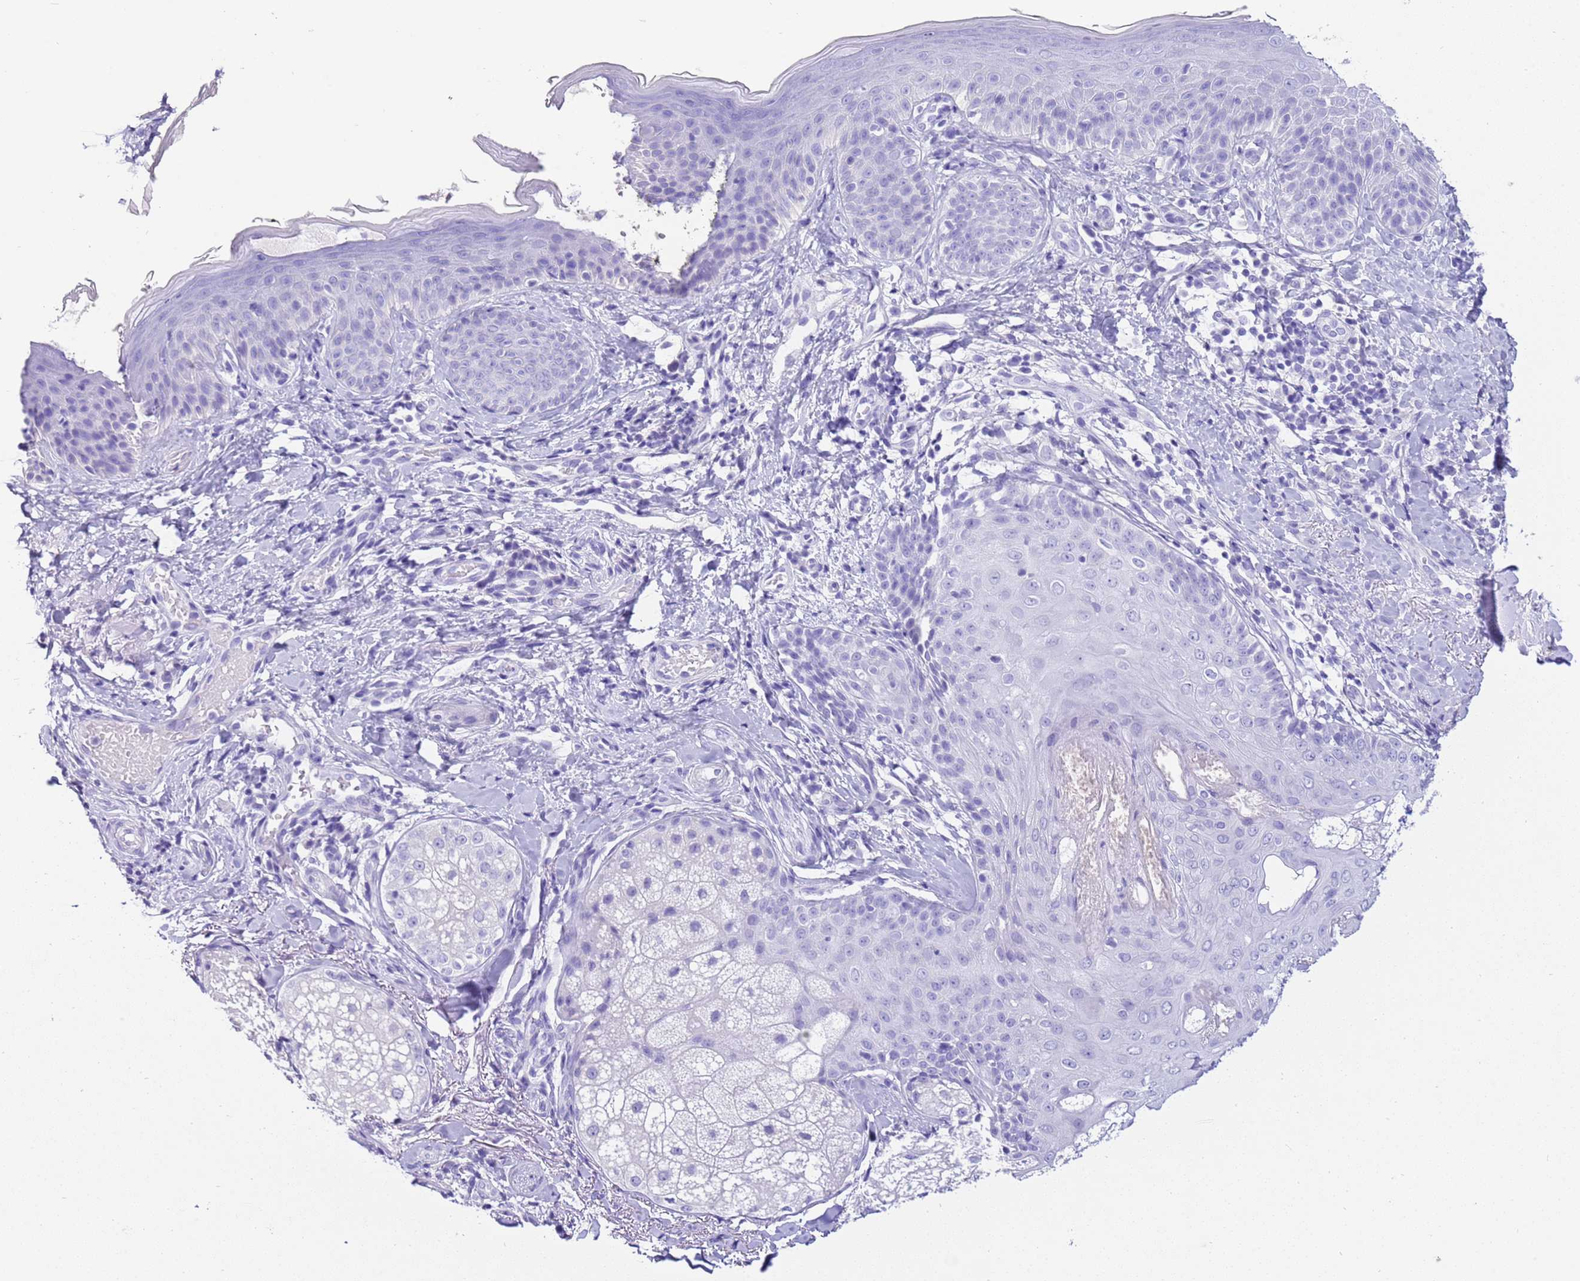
{"staining": {"intensity": "negative", "quantity": "none", "location": "none"}, "tissue": "skin", "cell_type": "Fibroblasts", "image_type": "normal", "snomed": [{"axis": "morphology", "description": "Normal tissue, NOS"}, {"axis": "topography", "description": "Skin"}], "caption": "A high-resolution image shows immunohistochemistry (IHC) staining of normal skin, which reveals no significant staining in fibroblasts. (DAB (3,3'-diaminobenzidine) immunohistochemistry (IHC) with hematoxylin counter stain).", "gene": "CPB1", "patient": {"sex": "male", "age": 57}}